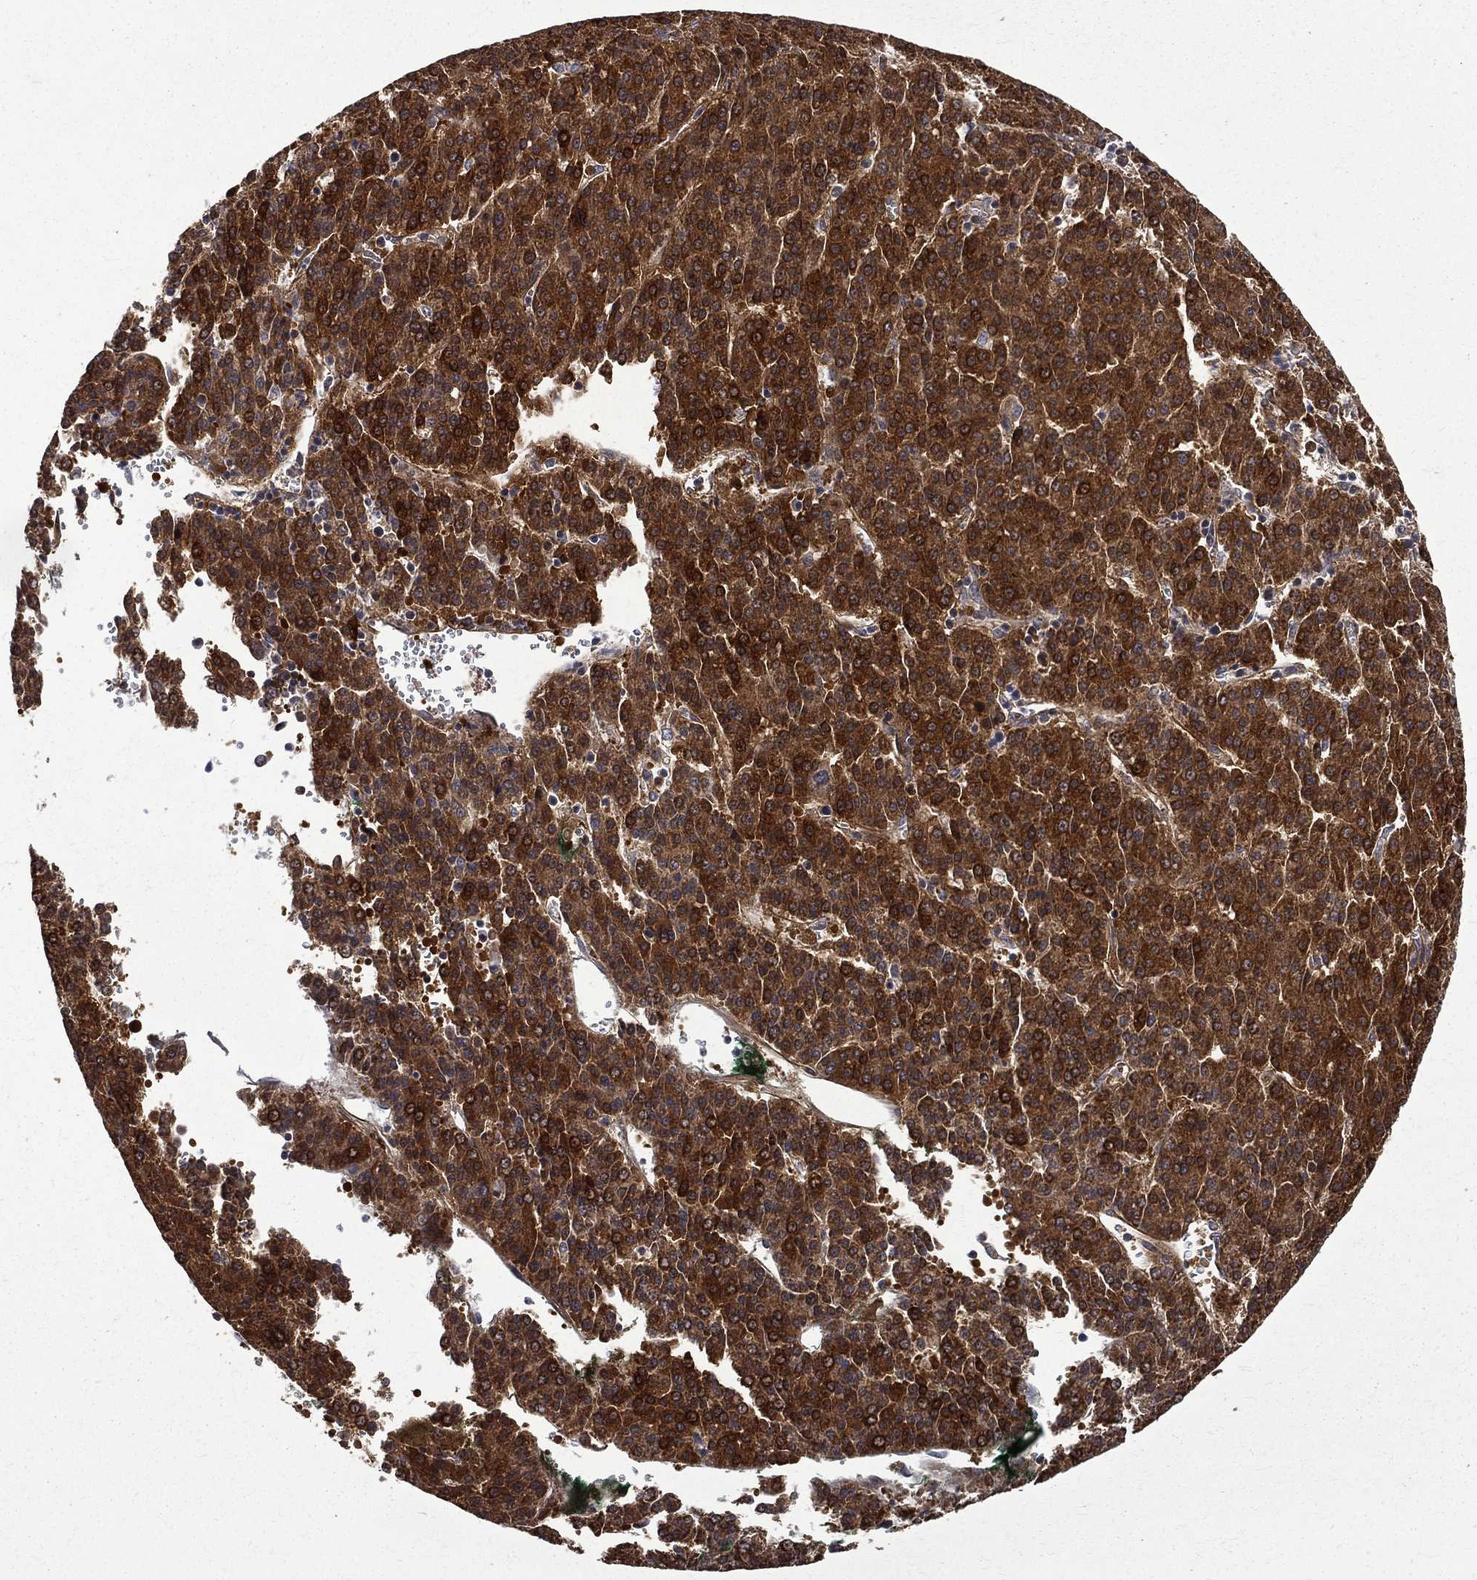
{"staining": {"intensity": "strong", "quantity": ">75%", "location": "cytoplasmic/membranous"}, "tissue": "liver cancer", "cell_type": "Tumor cells", "image_type": "cancer", "snomed": [{"axis": "morphology", "description": "Carcinoma, Hepatocellular, NOS"}, {"axis": "topography", "description": "Liver"}], "caption": "High-magnification brightfield microscopy of liver cancer stained with DAB (brown) and counterstained with hematoxylin (blue). tumor cells exhibit strong cytoplasmic/membranous expression is identified in approximately>75% of cells.", "gene": "RPGR", "patient": {"sex": "female", "age": 58}}